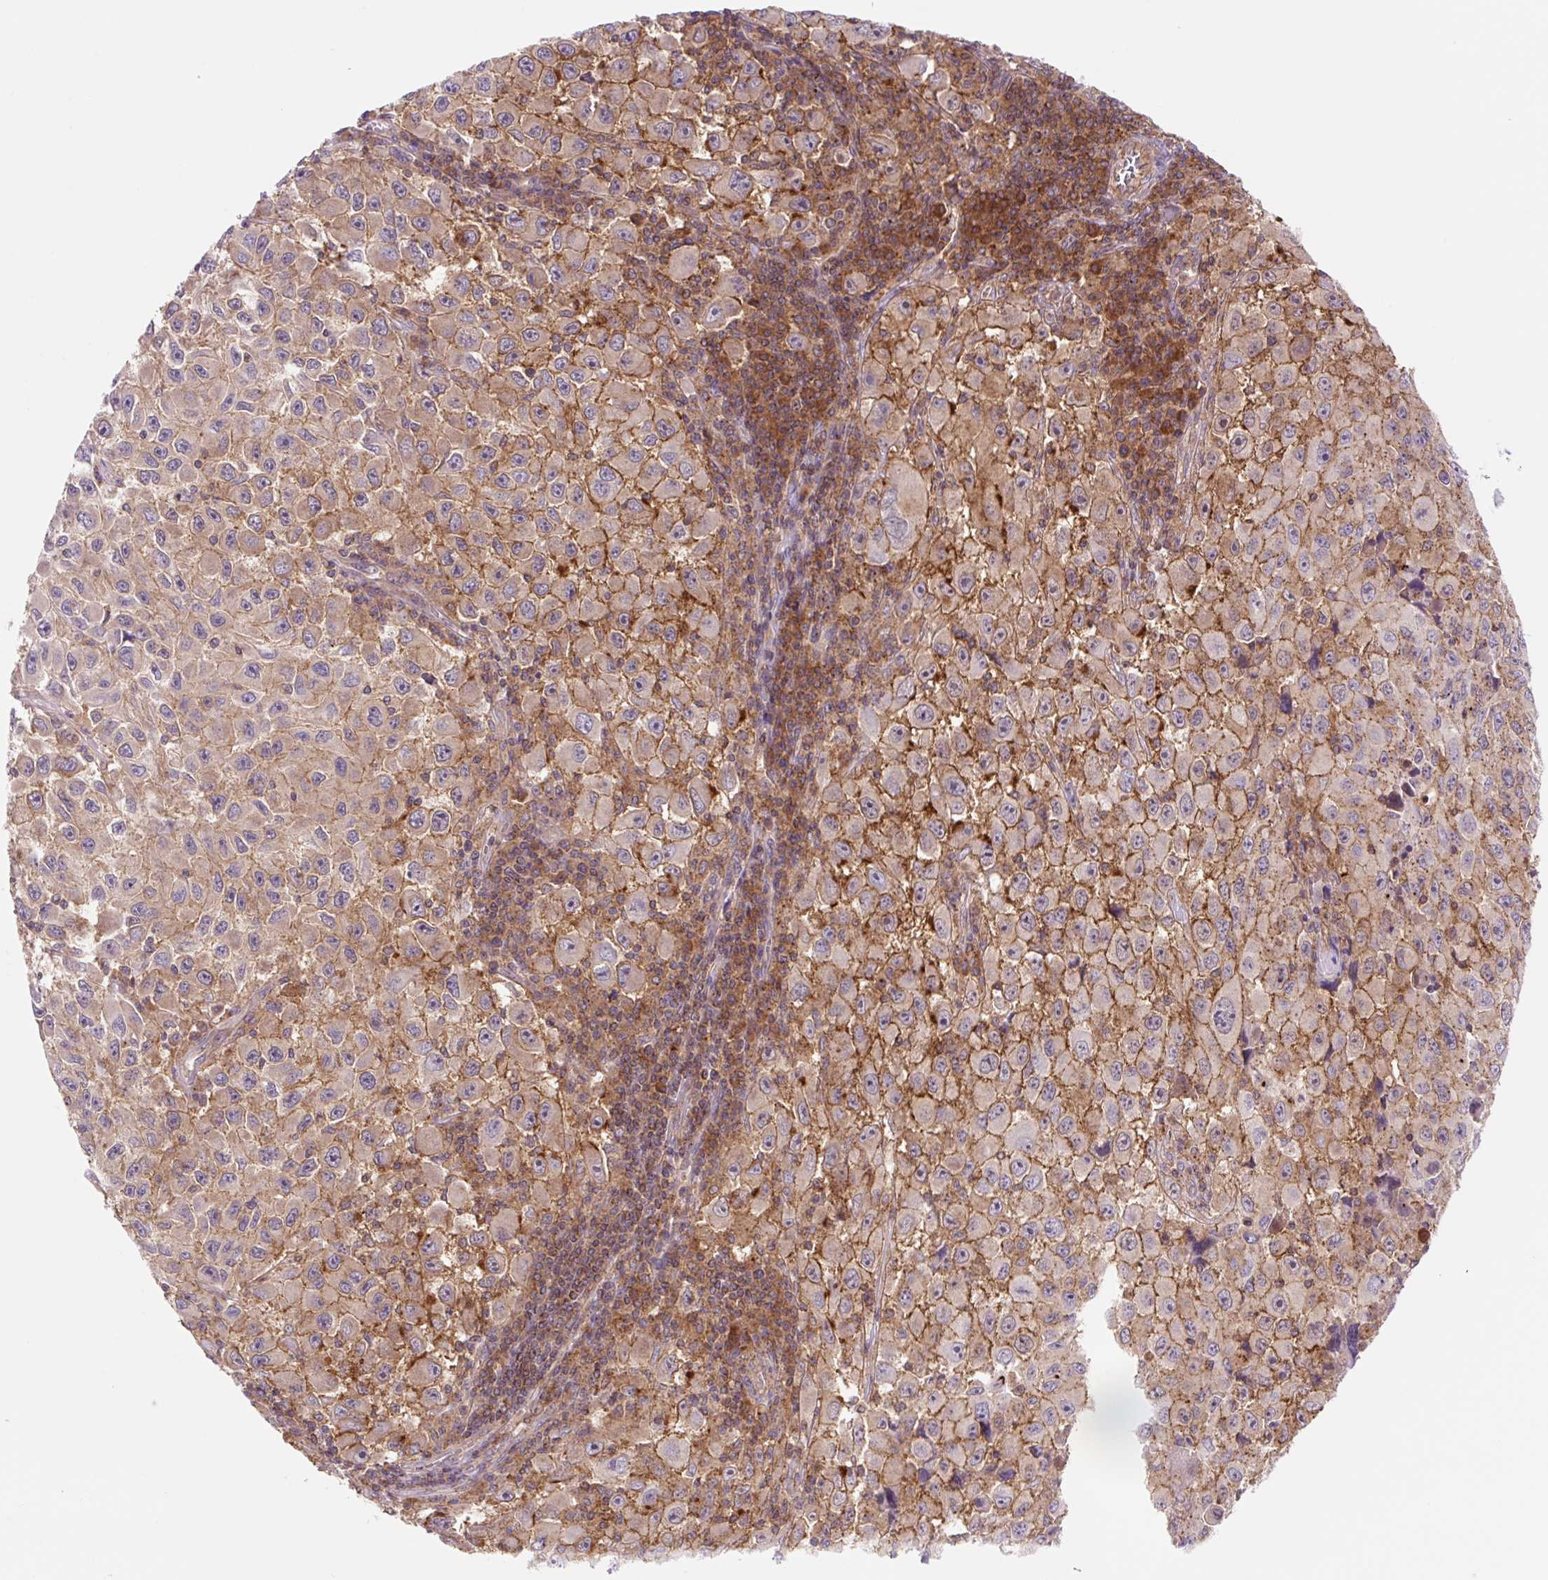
{"staining": {"intensity": "moderate", "quantity": "25%-75%", "location": "cytoplasmic/membranous"}, "tissue": "melanoma", "cell_type": "Tumor cells", "image_type": "cancer", "snomed": [{"axis": "morphology", "description": "Malignant melanoma, Metastatic site"}, {"axis": "topography", "description": "Lymph node"}], "caption": "Malignant melanoma (metastatic site) stained with a brown dye demonstrates moderate cytoplasmic/membranous positive expression in approximately 25%-75% of tumor cells.", "gene": "VPS4A", "patient": {"sex": "female", "age": 67}}